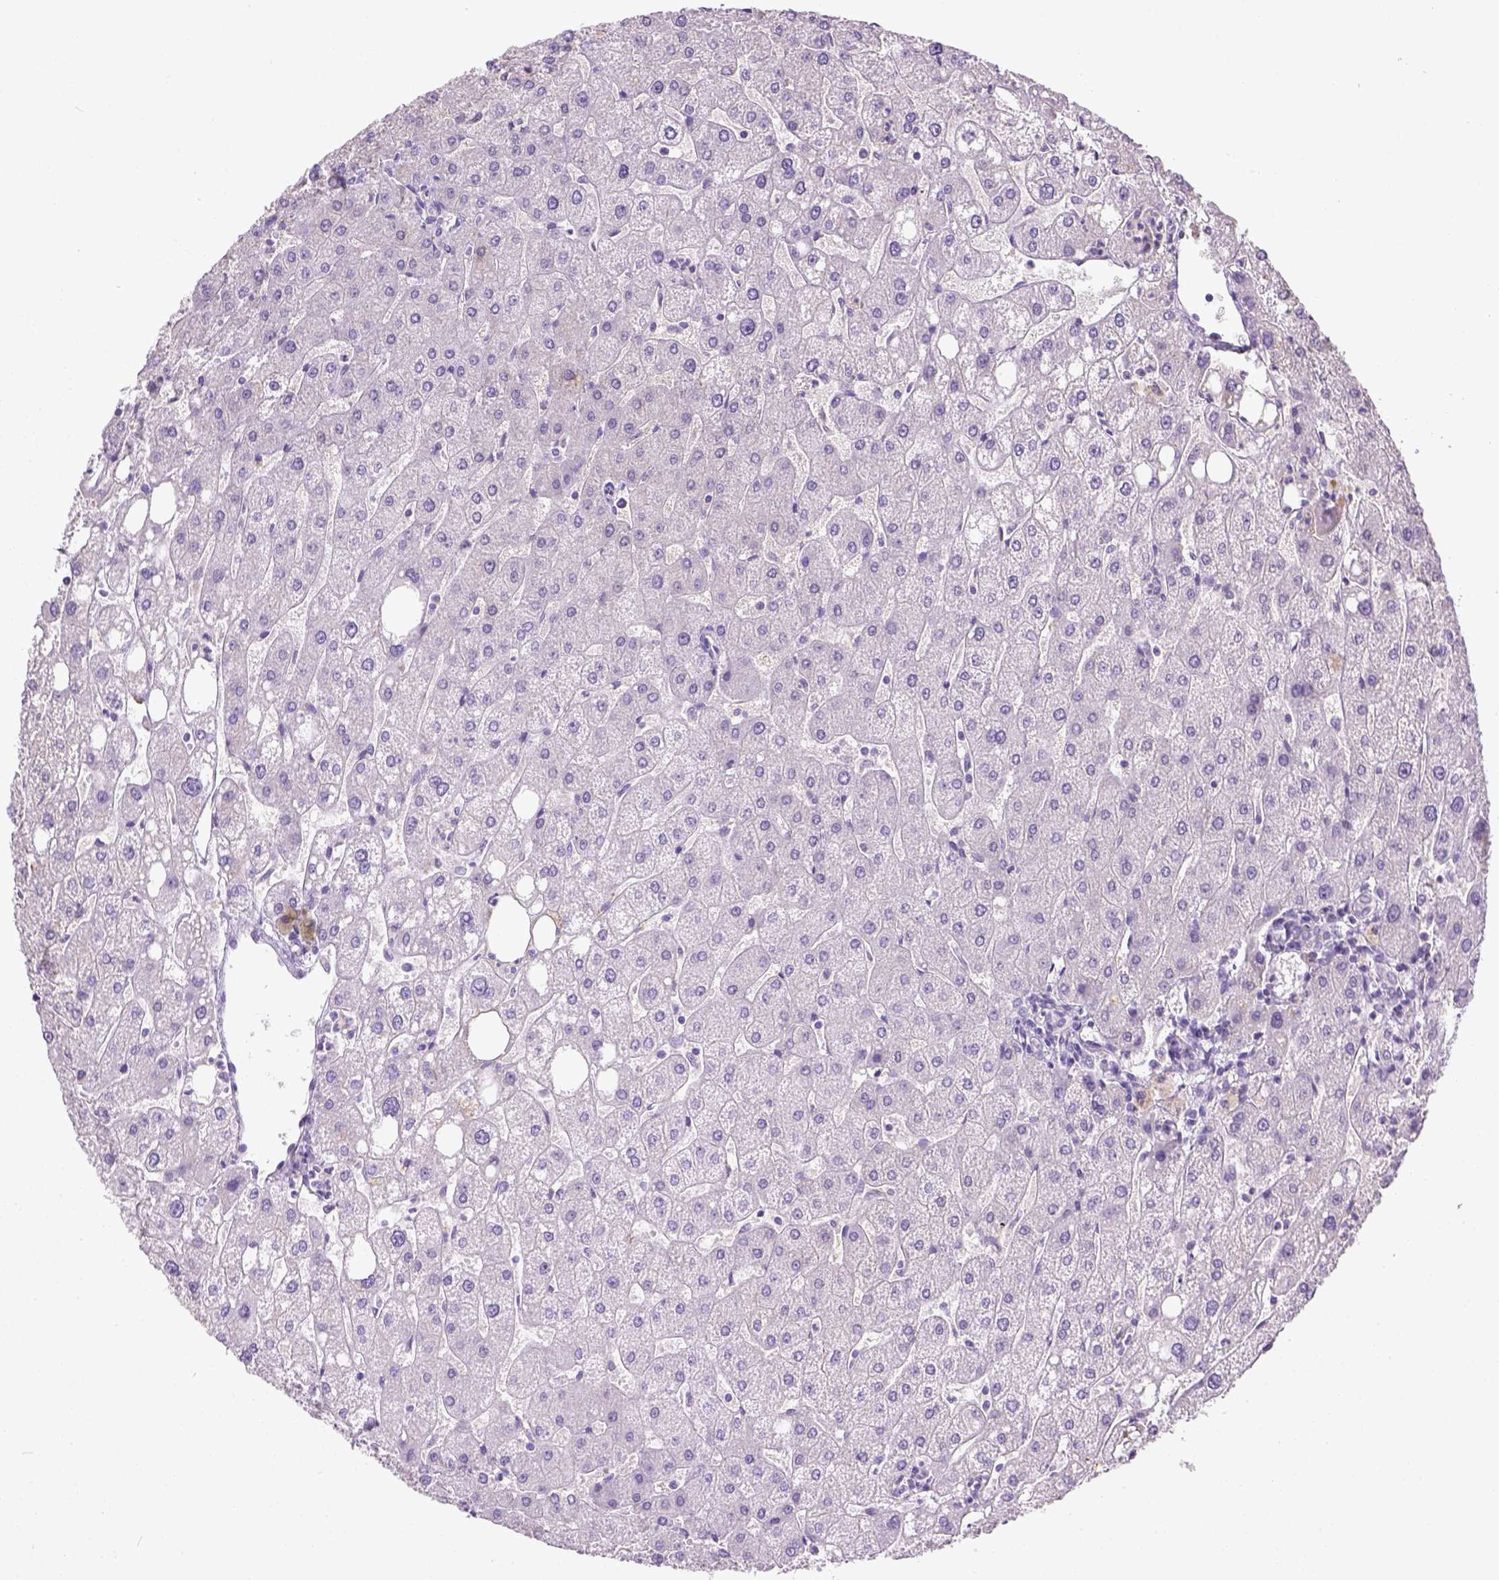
{"staining": {"intensity": "negative", "quantity": "none", "location": "none"}, "tissue": "liver", "cell_type": "Cholangiocytes", "image_type": "normal", "snomed": [{"axis": "morphology", "description": "Normal tissue, NOS"}, {"axis": "topography", "description": "Liver"}], "caption": "Micrograph shows no significant protein positivity in cholangiocytes of normal liver.", "gene": "LGSN", "patient": {"sex": "male", "age": 67}}